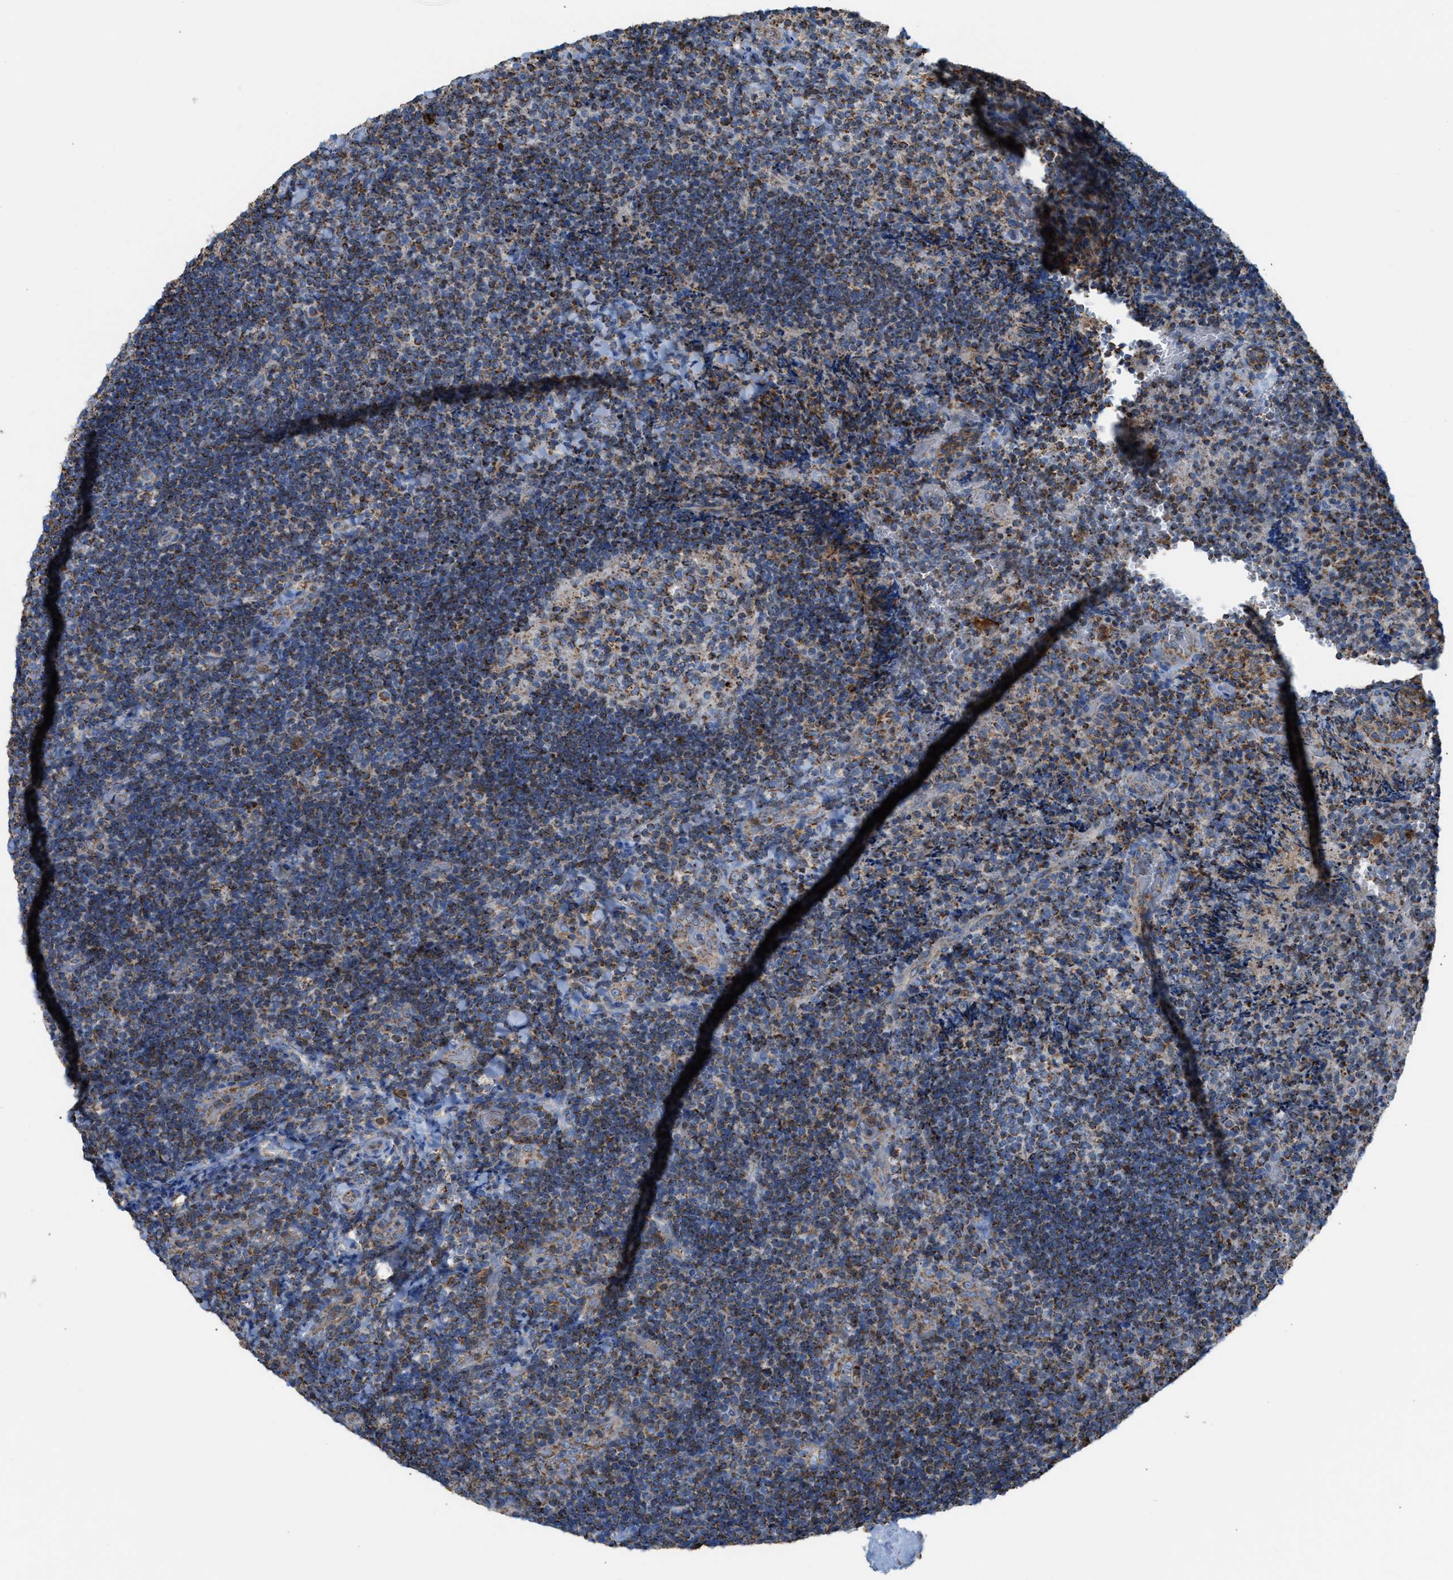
{"staining": {"intensity": "moderate", "quantity": "25%-75%", "location": "cytoplasmic/membranous"}, "tissue": "lymphoma", "cell_type": "Tumor cells", "image_type": "cancer", "snomed": [{"axis": "morphology", "description": "Malignant lymphoma, non-Hodgkin's type, High grade"}, {"axis": "topography", "description": "Tonsil"}], "caption": "High-grade malignant lymphoma, non-Hodgkin's type stained with a protein marker exhibits moderate staining in tumor cells.", "gene": "ECHS1", "patient": {"sex": "female", "age": 36}}